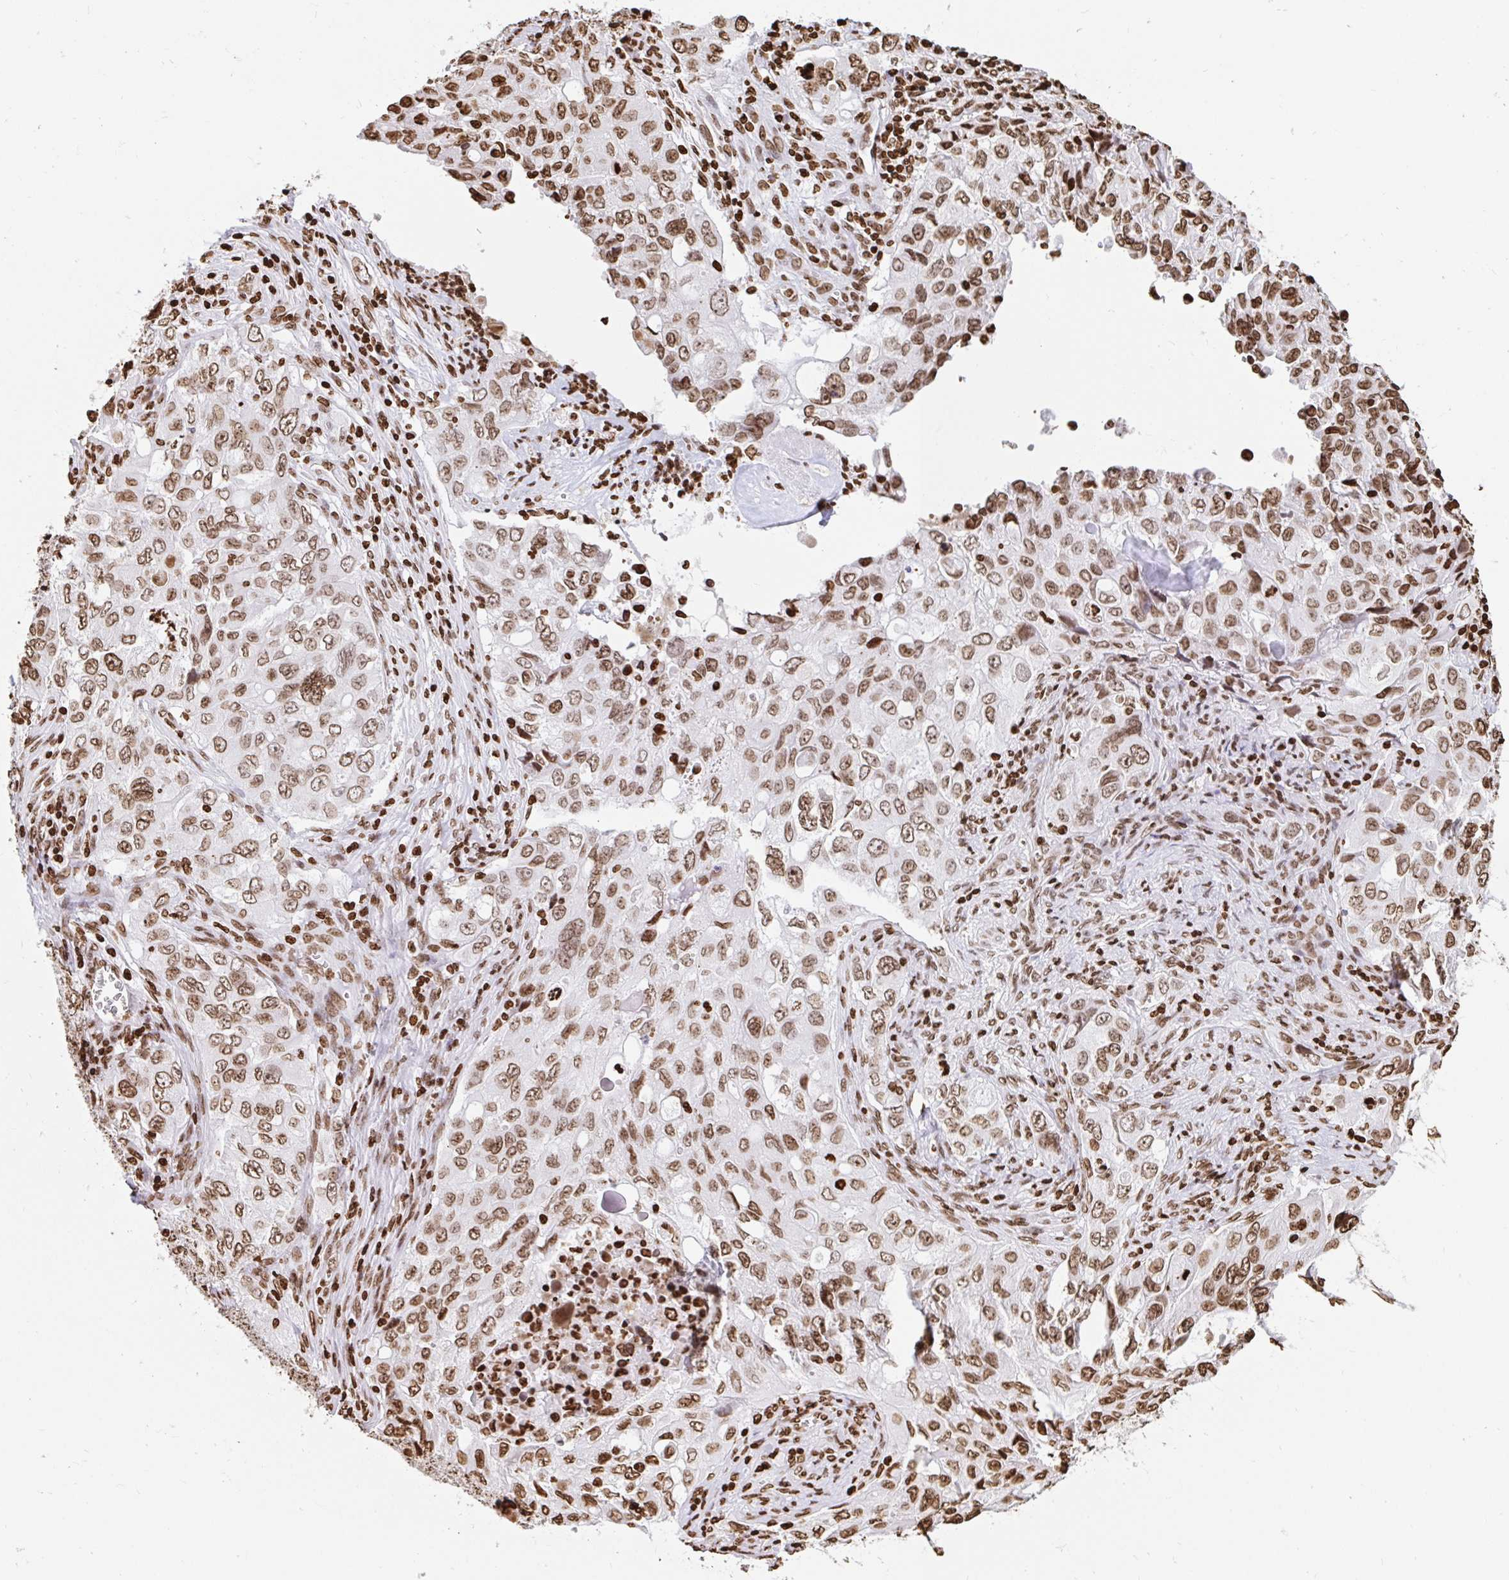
{"staining": {"intensity": "moderate", "quantity": ">75%", "location": "nuclear"}, "tissue": "lung cancer", "cell_type": "Tumor cells", "image_type": "cancer", "snomed": [{"axis": "morphology", "description": "Adenocarcinoma, NOS"}, {"axis": "morphology", "description": "Adenocarcinoma, metastatic, NOS"}, {"axis": "topography", "description": "Lymph node"}, {"axis": "topography", "description": "Lung"}], "caption": "DAB (3,3'-diaminobenzidine) immunohistochemical staining of human metastatic adenocarcinoma (lung) exhibits moderate nuclear protein positivity in approximately >75% of tumor cells.", "gene": "H2BC5", "patient": {"sex": "female", "age": 42}}